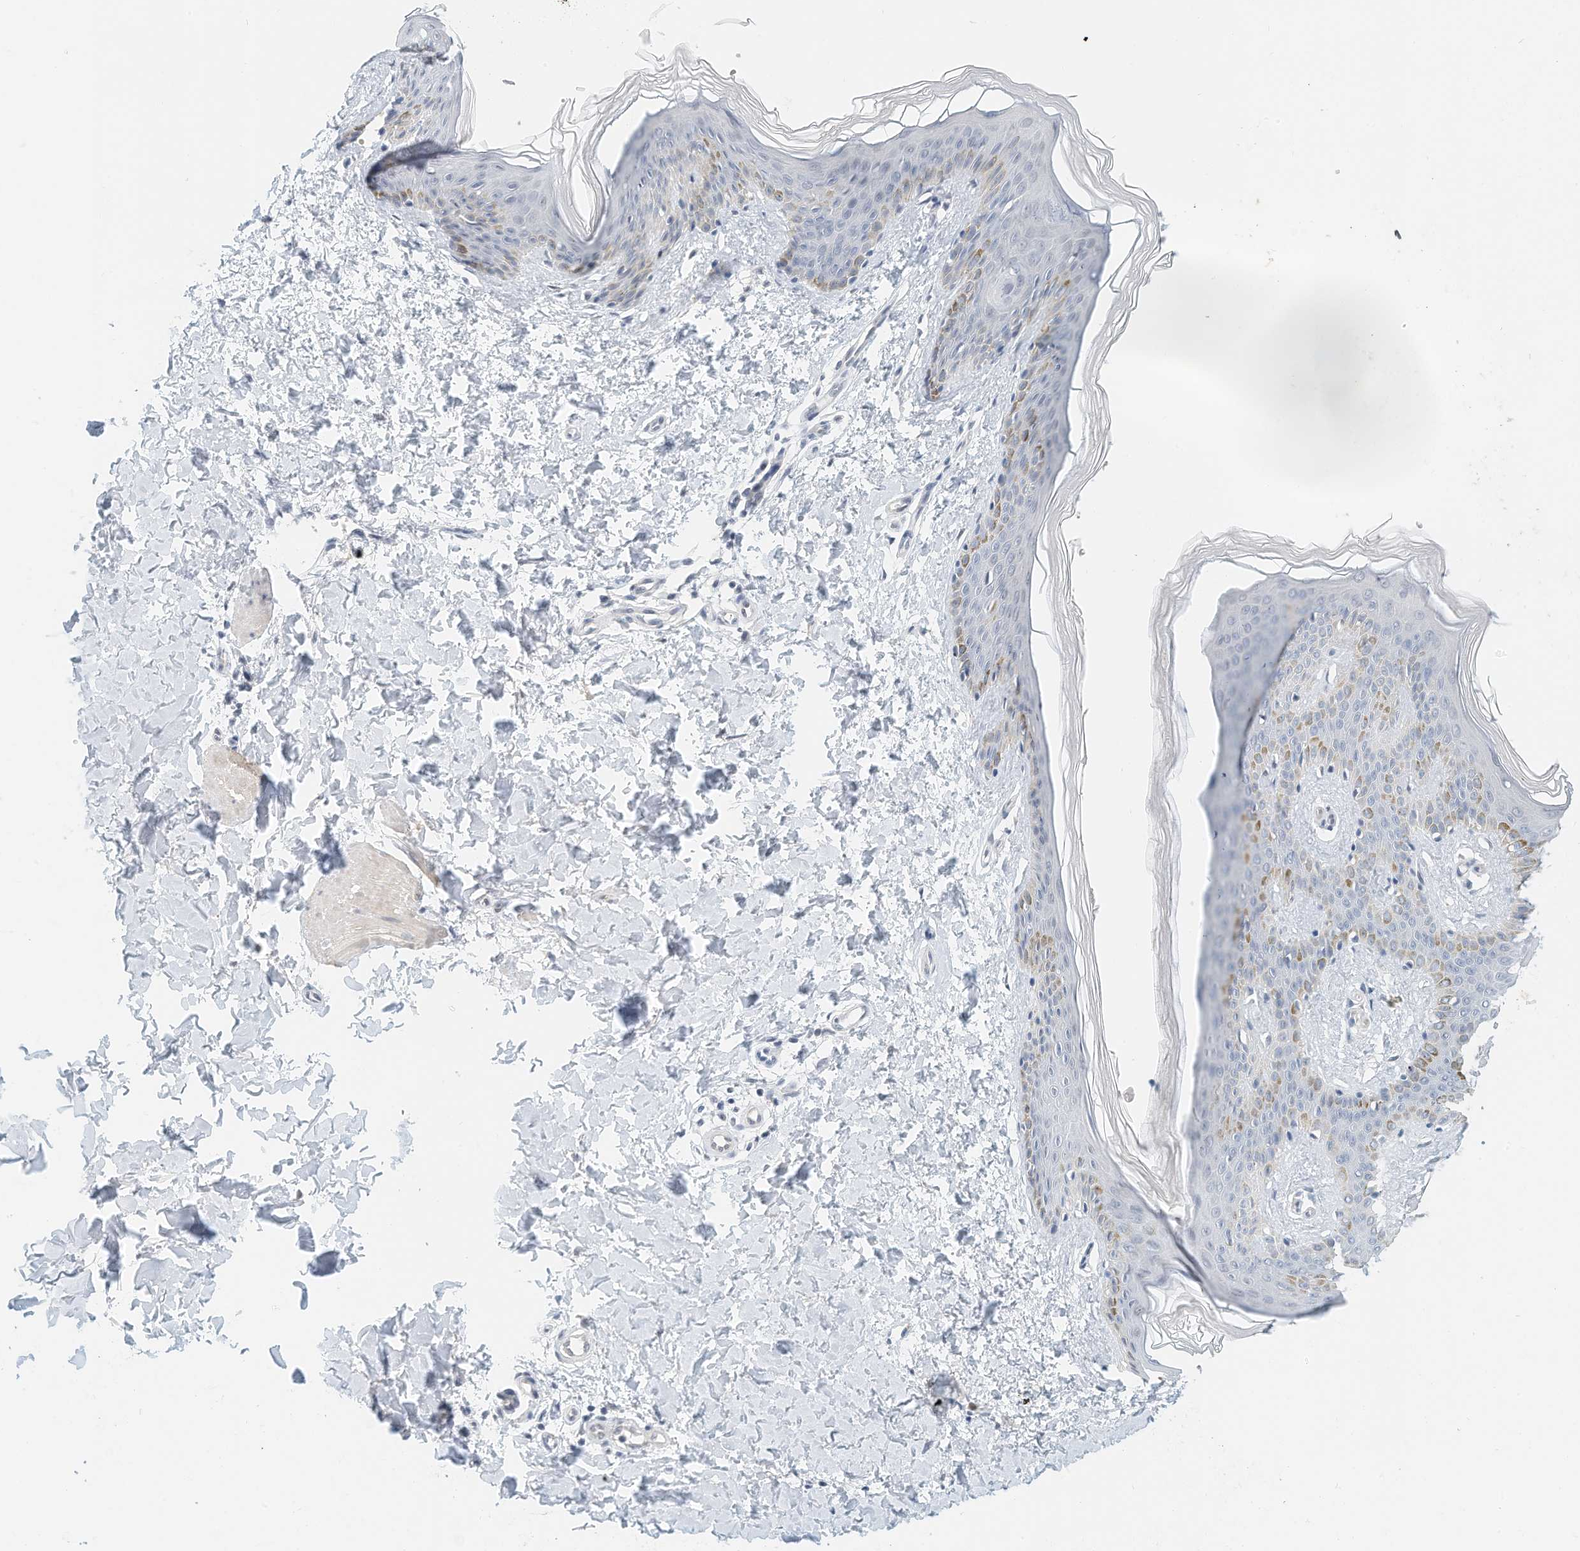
{"staining": {"intensity": "negative", "quantity": "none", "location": "none"}, "tissue": "skin", "cell_type": "Fibroblasts", "image_type": "normal", "snomed": [{"axis": "morphology", "description": "Normal tissue, NOS"}, {"axis": "morphology", "description": "Neoplasm, benign, NOS"}, {"axis": "topography", "description": "Skin"}, {"axis": "topography", "description": "Soft tissue"}], "caption": "This micrograph is of normal skin stained with IHC to label a protein in brown with the nuclei are counter-stained blue. There is no positivity in fibroblasts.", "gene": "ARHGAP28", "patient": {"sex": "male", "age": 26}}